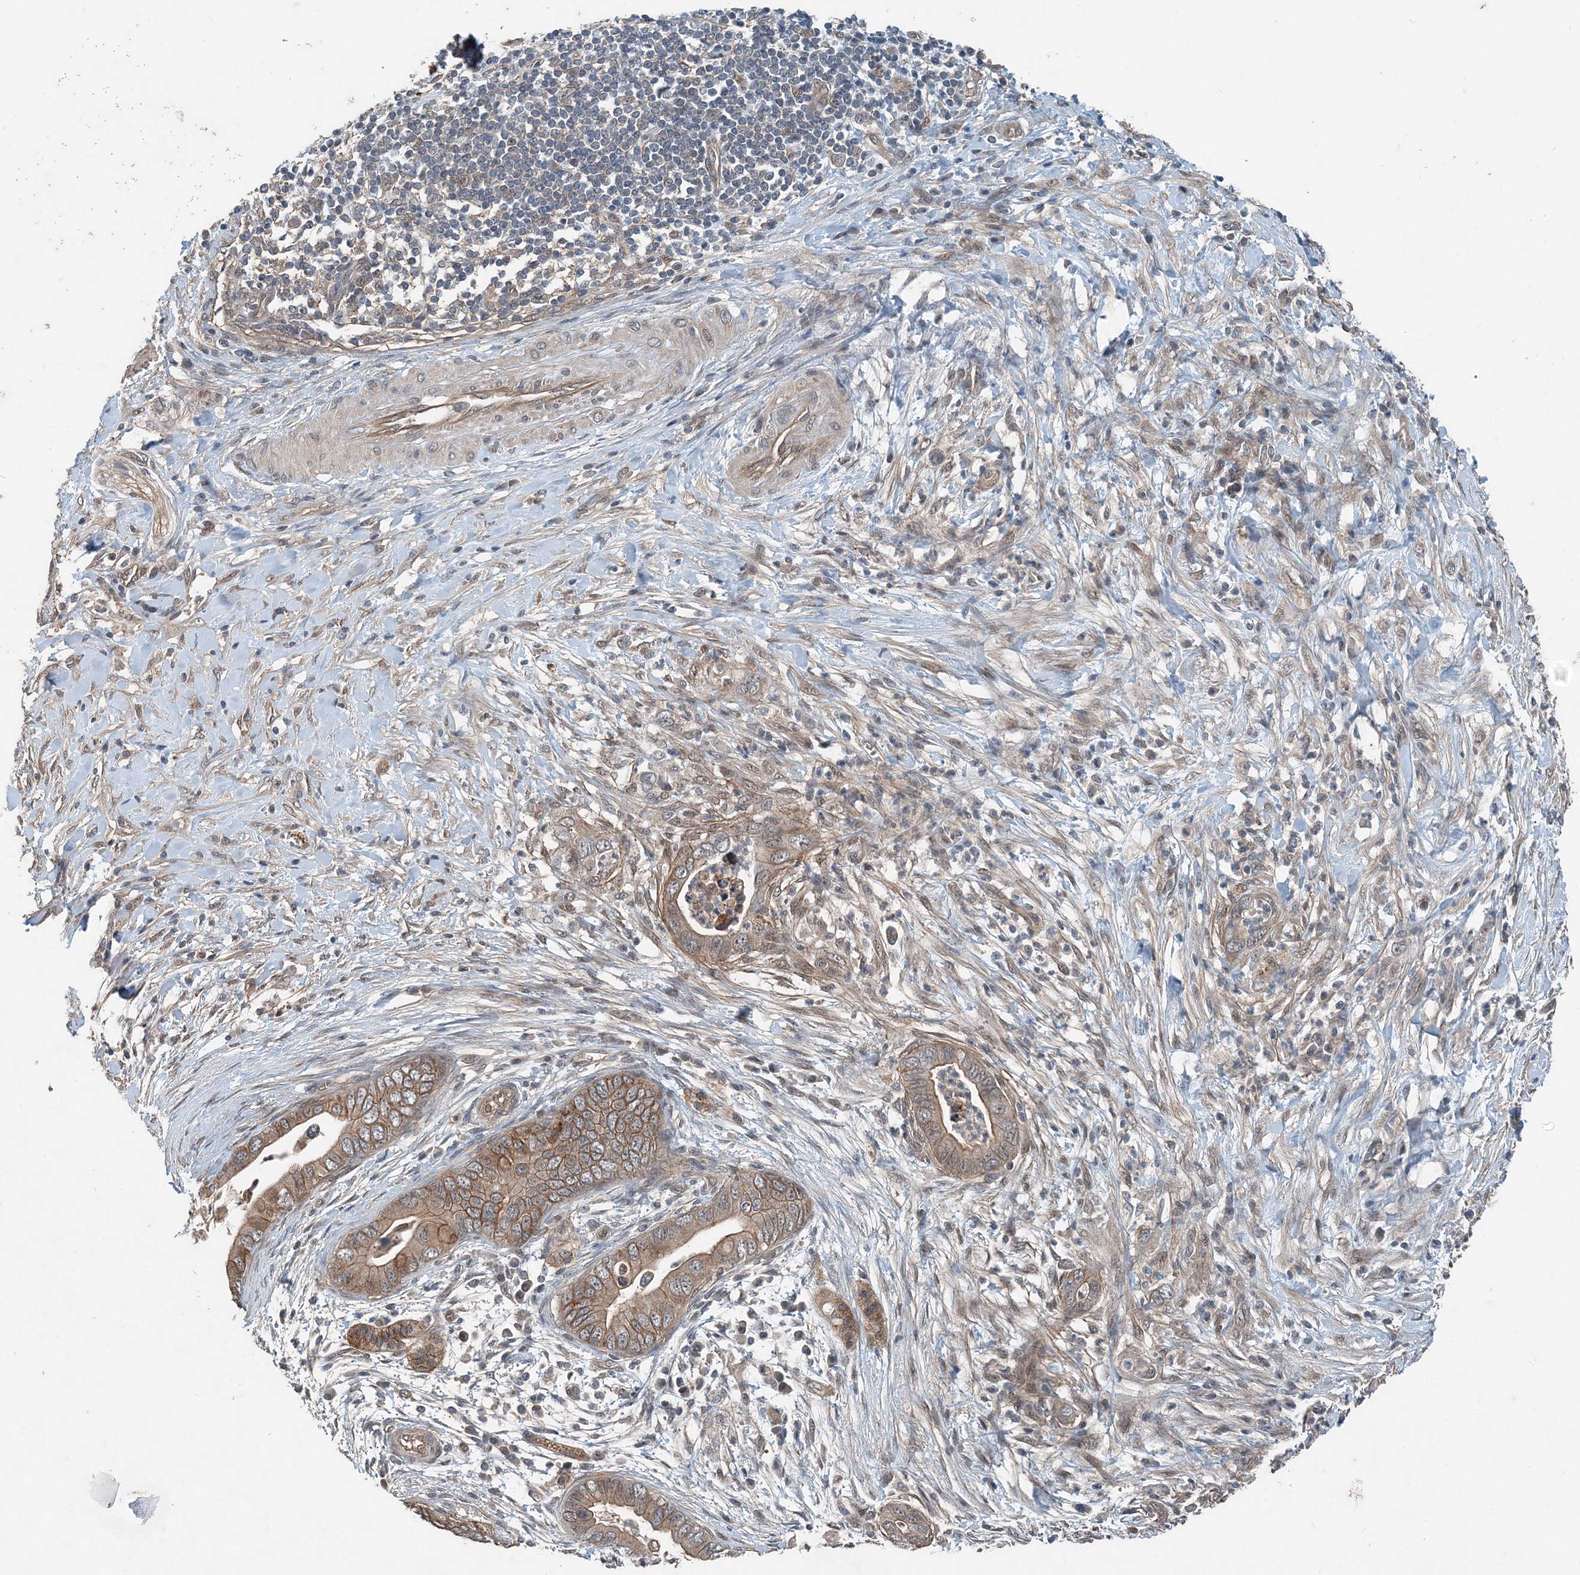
{"staining": {"intensity": "moderate", "quantity": ">75%", "location": "cytoplasmic/membranous"}, "tissue": "pancreatic cancer", "cell_type": "Tumor cells", "image_type": "cancer", "snomed": [{"axis": "morphology", "description": "Adenocarcinoma, NOS"}, {"axis": "topography", "description": "Pancreas"}], "caption": "Brown immunohistochemical staining in pancreatic cancer (adenocarcinoma) reveals moderate cytoplasmic/membranous positivity in approximately >75% of tumor cells.", "gene": "SMPD3", "patient": {"sex": "male", "age": 75}}